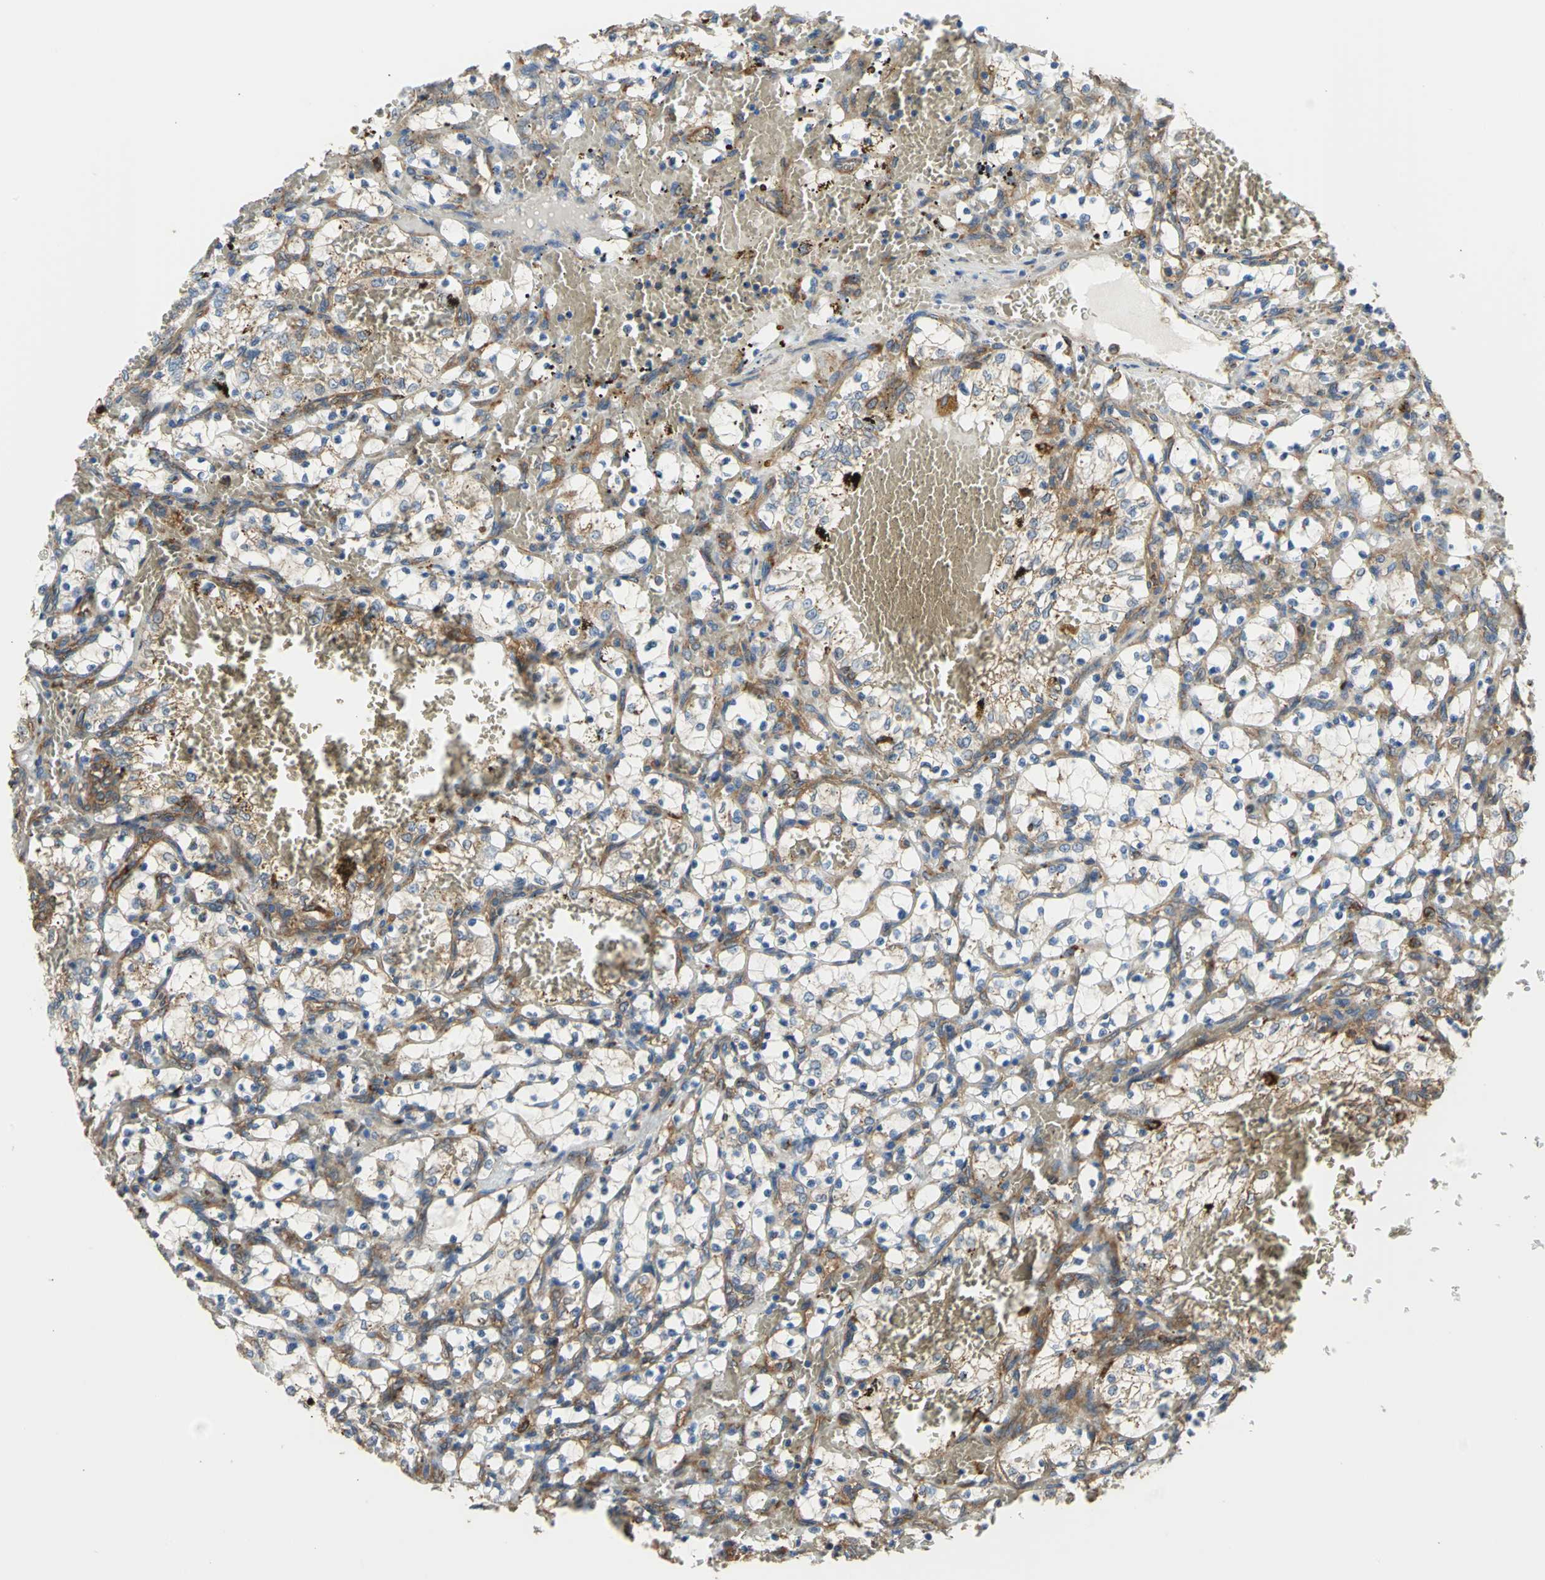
{"staining": {"intensity": "moderate", "quantity": ">75%", "location": "cytoplasmic/membranous"}, "tissue": "renal cancer", "cell_type": "Tumor cells", "image_type": "cancer", "snomed": [{"axis": "morphology", "description": "Adenocarcinoma, NOS"}, {"axis": "topography", "description": "Kidney"}], "caption": "Tumor cells reveal medium levels of moderate cytoplasmic/membranous staining in approximately >75% of cells in adenocarcinoma (renal).", "gene": "DIAPH2", "patient": {"sex": "female", "age": 69}}